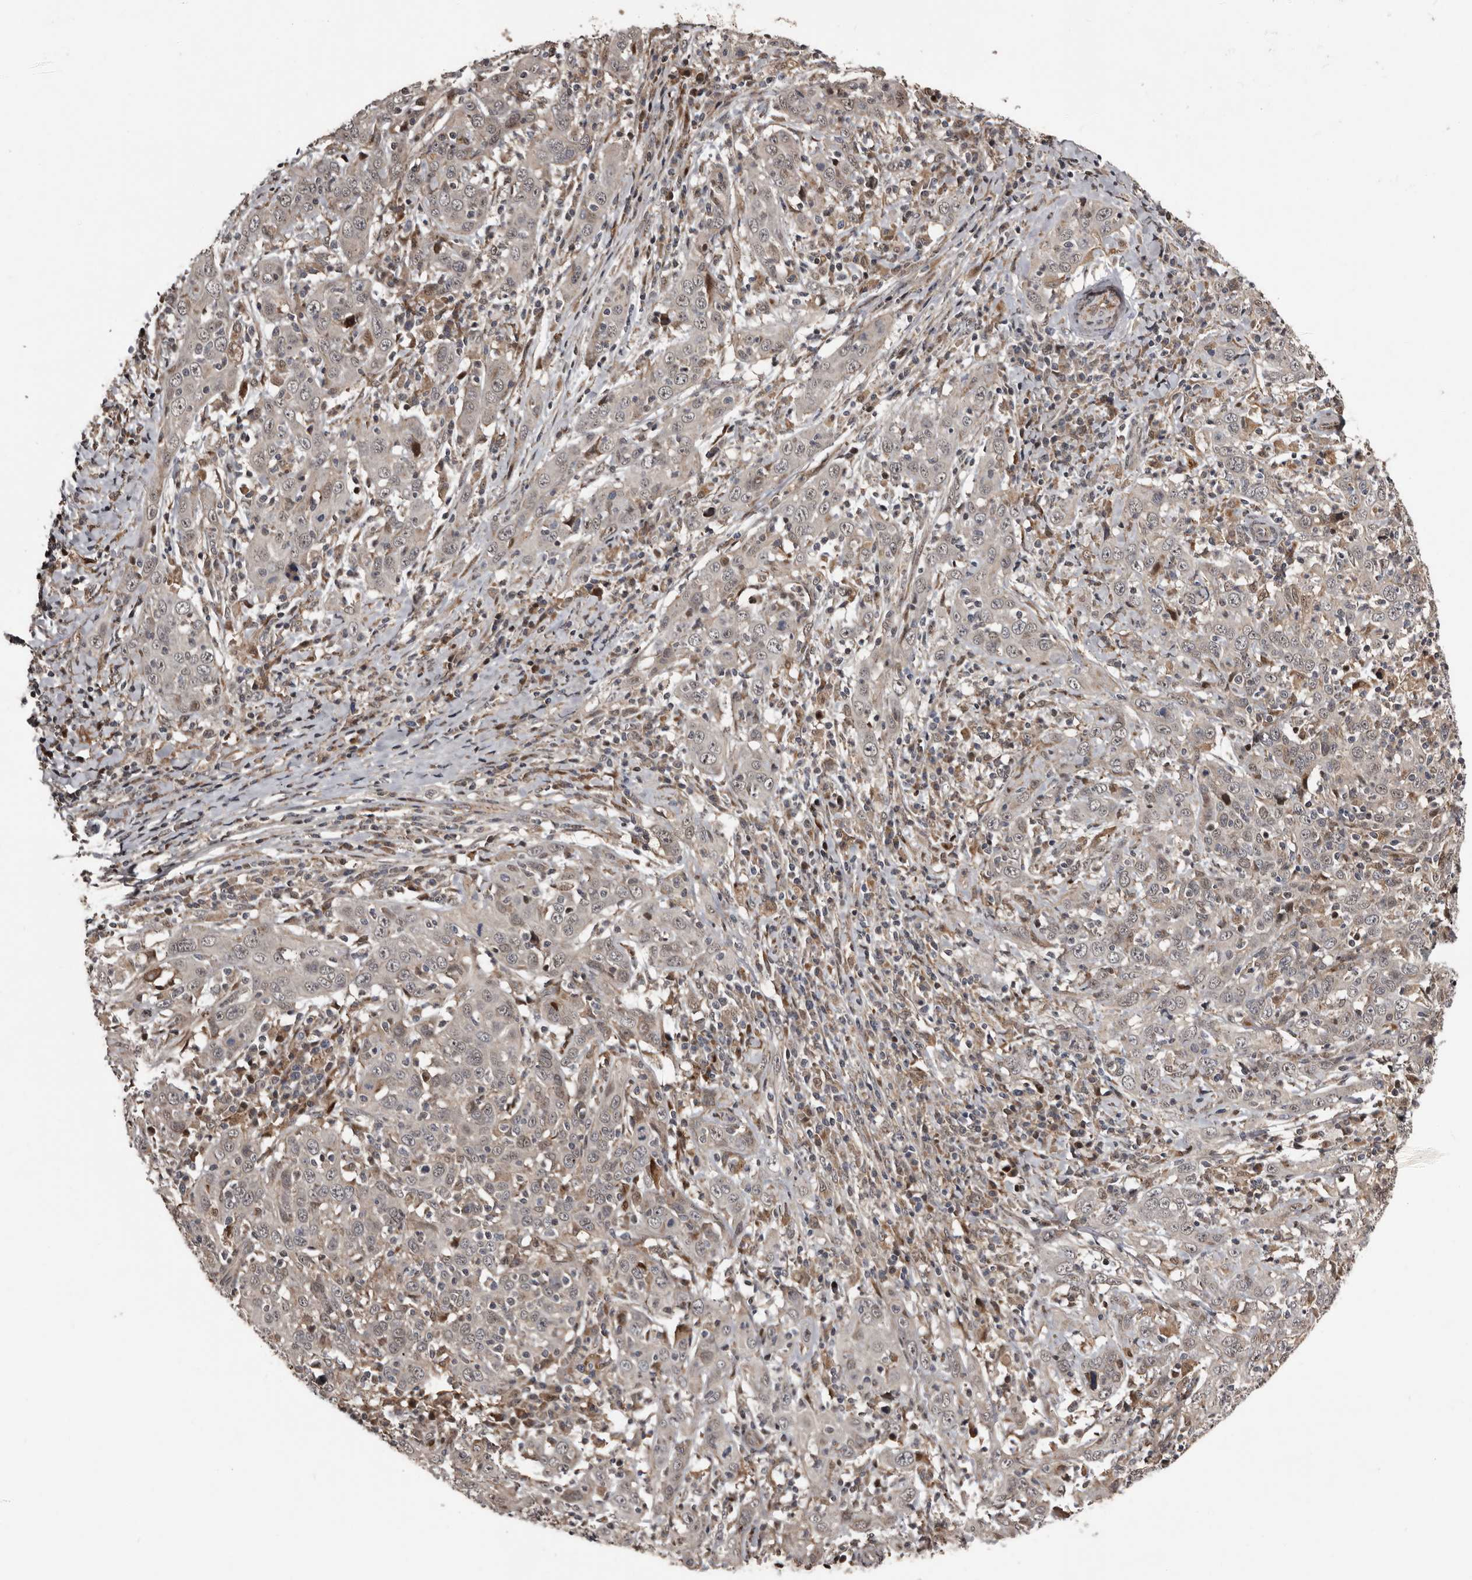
{"staining": {"intensity": "negative", "quantity": "none", "location": "none"}, "tissue": "cervical cancer", "cell_type": "Tumor cells", "image_type": "cancer", "snomed": [{"axis": "morphology", "description": "Squamous cell carcinoma, NOS"}, {"axis": "topography", "description": "Cervix"}], "caption": "The image shows no staining of tumor cells in cervical cancer (squamous cell carcinoma).", "gene": "SERTAD4", "patient": {"sex": "female", "age": 46}}